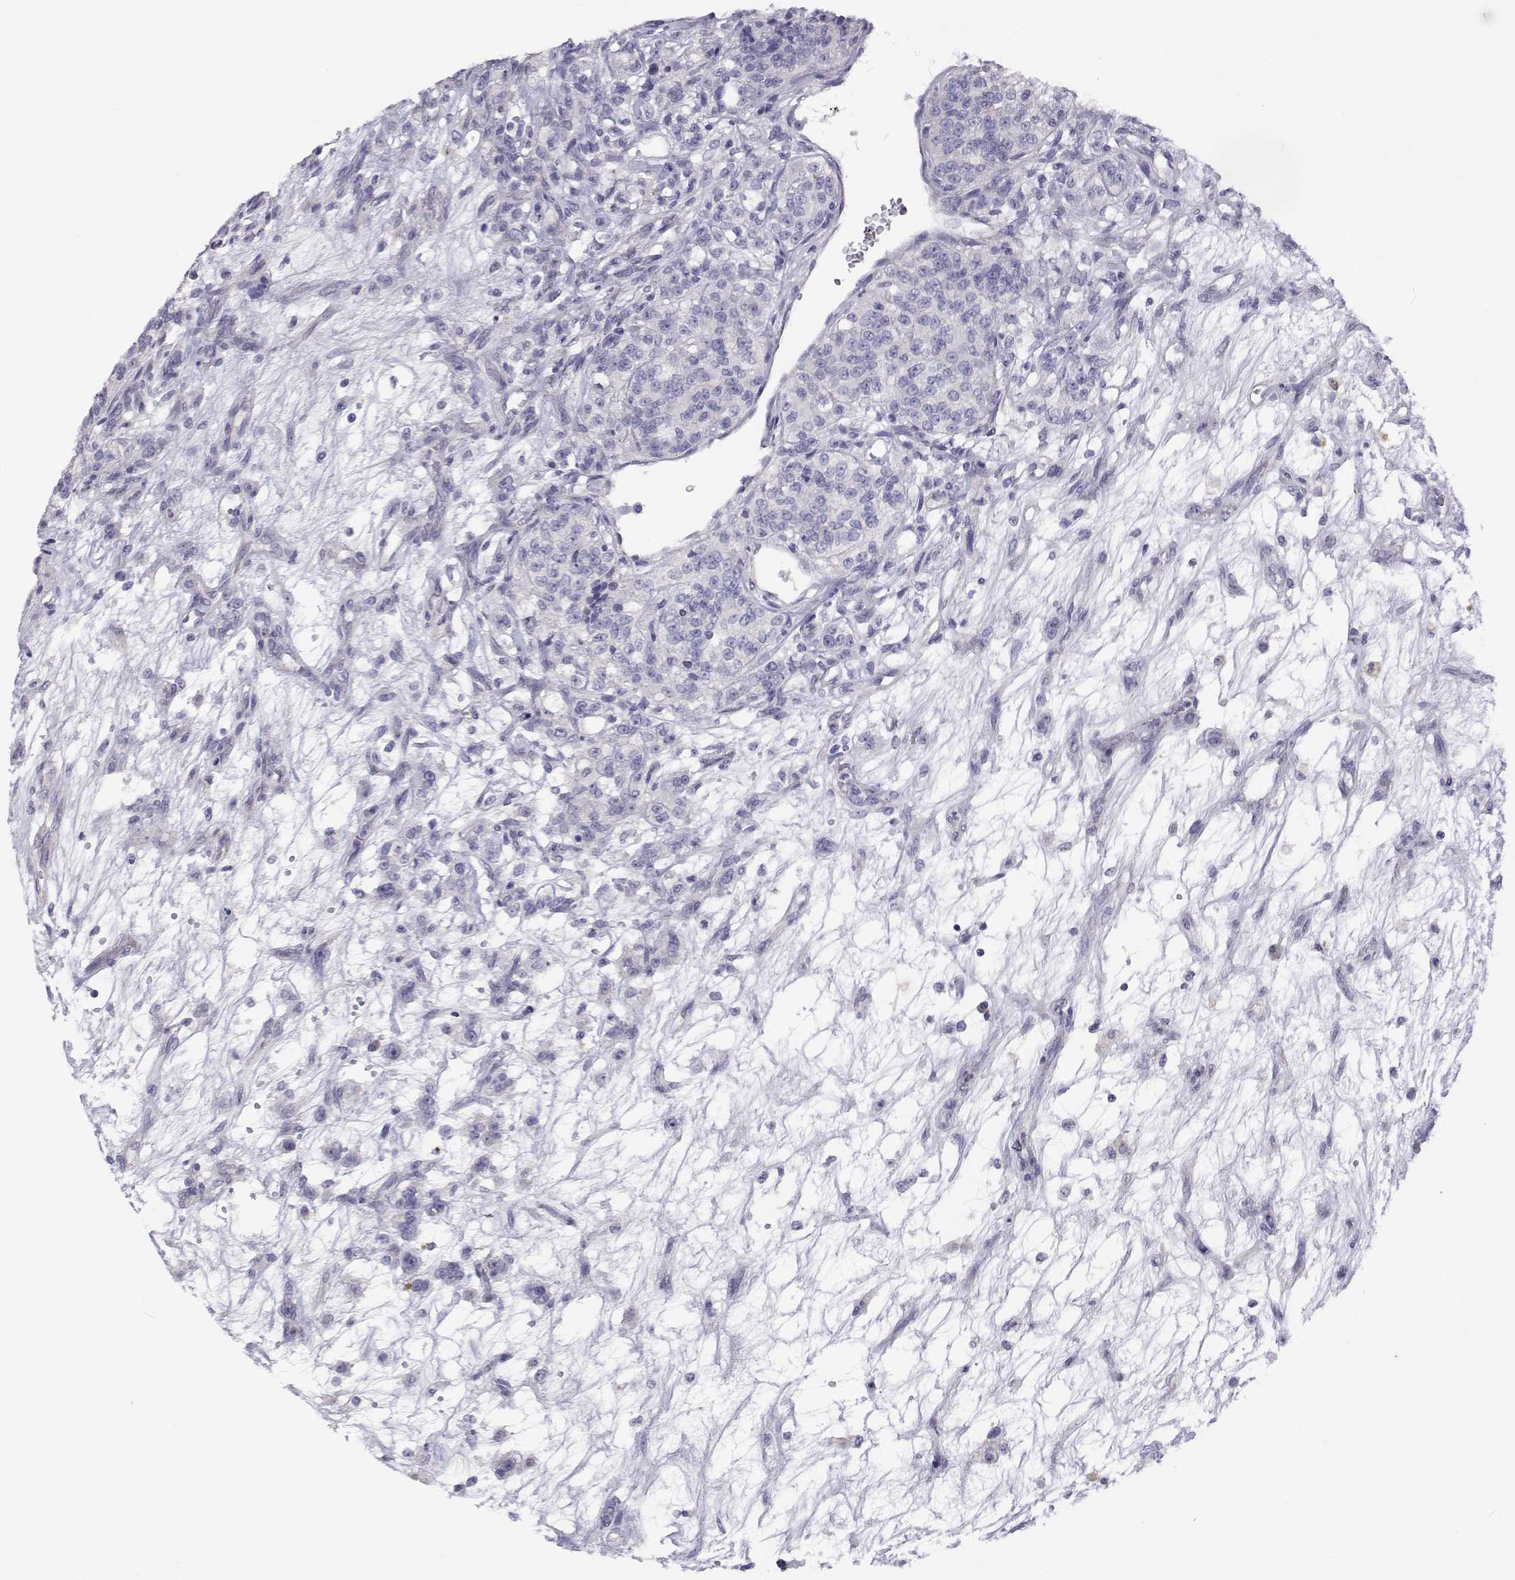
{"staining": {"intensity": "negative", "quantity": "none", "location": "none"}, "tissue": "renal cancer", "cell_type": "Tumor cells", "image_type": "cancer", "snomed": [{"axis": "morphology", "description": "Adenocarcinoma, NOS"}, {"axis": "topography", "description": "Kidney"}], "caption": "Renal cancer stained for a protein using immunohistochemistry (IHC) reveals no expression tumor cells.", "gene": "ANKRD65", "patient": {"sex": "female", "age": 63}}